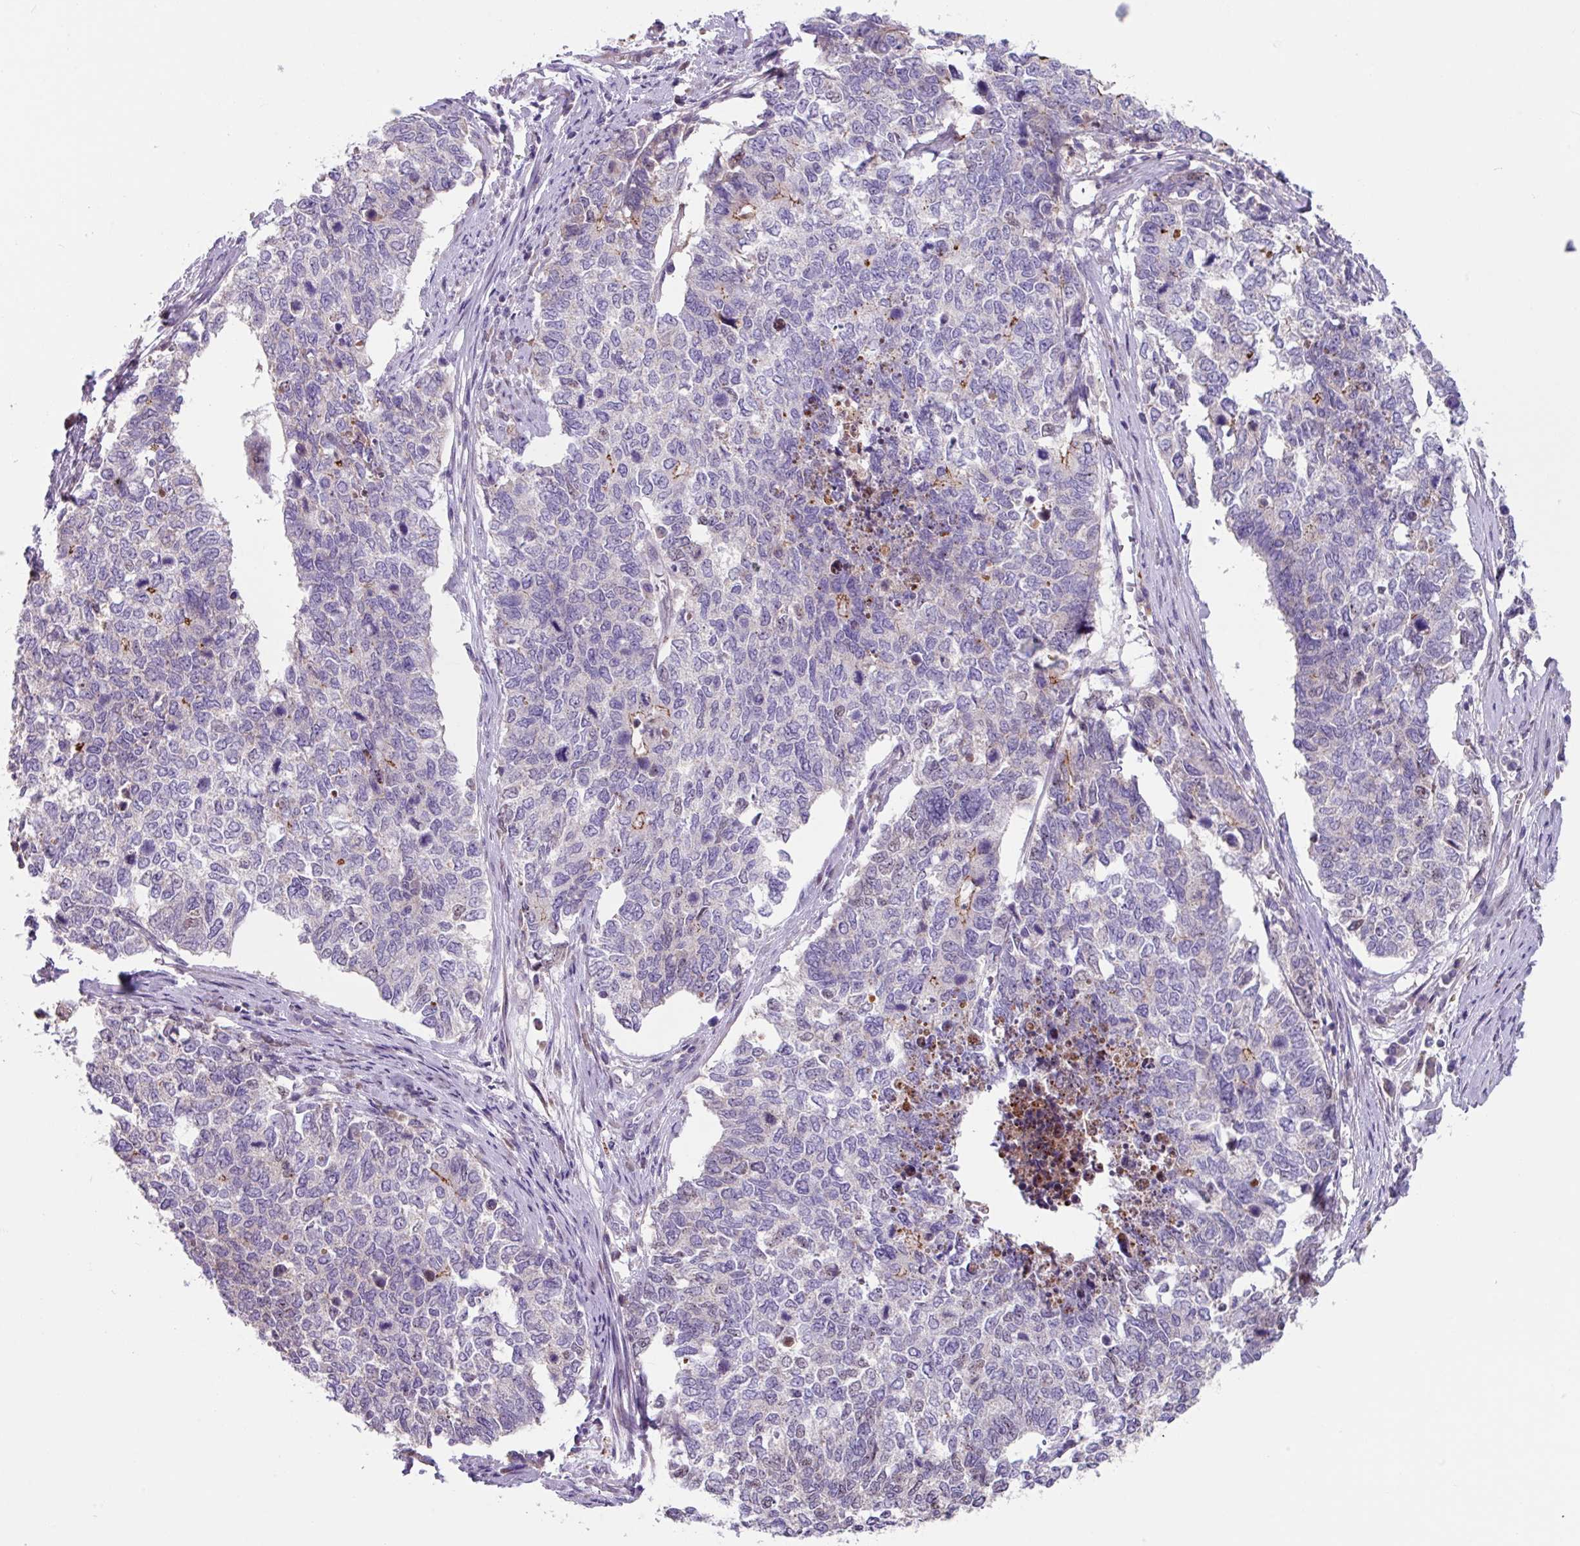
{"staining": {"intensity": "moderate", "quantity": "<25%", "location": "cytoplasmic/membranous"}, "tissue": "cervical cancer", "cell_type": "Tumor cells", "image_type": "cancer", "snomed": [{"axis": "morphology", "description": "Squamous cell carcinoma, NOS"}, {"axis": "topography", "description": "Cervix"}], "caption": "Protein expression analysis of squamous cell carcinoma (cervical) shows moderate cytoplasmic/membranous expression in approximately <25% of tumor cells.", "gene": "IQCJ", "patient": {"sex": "female", "age": 63}}